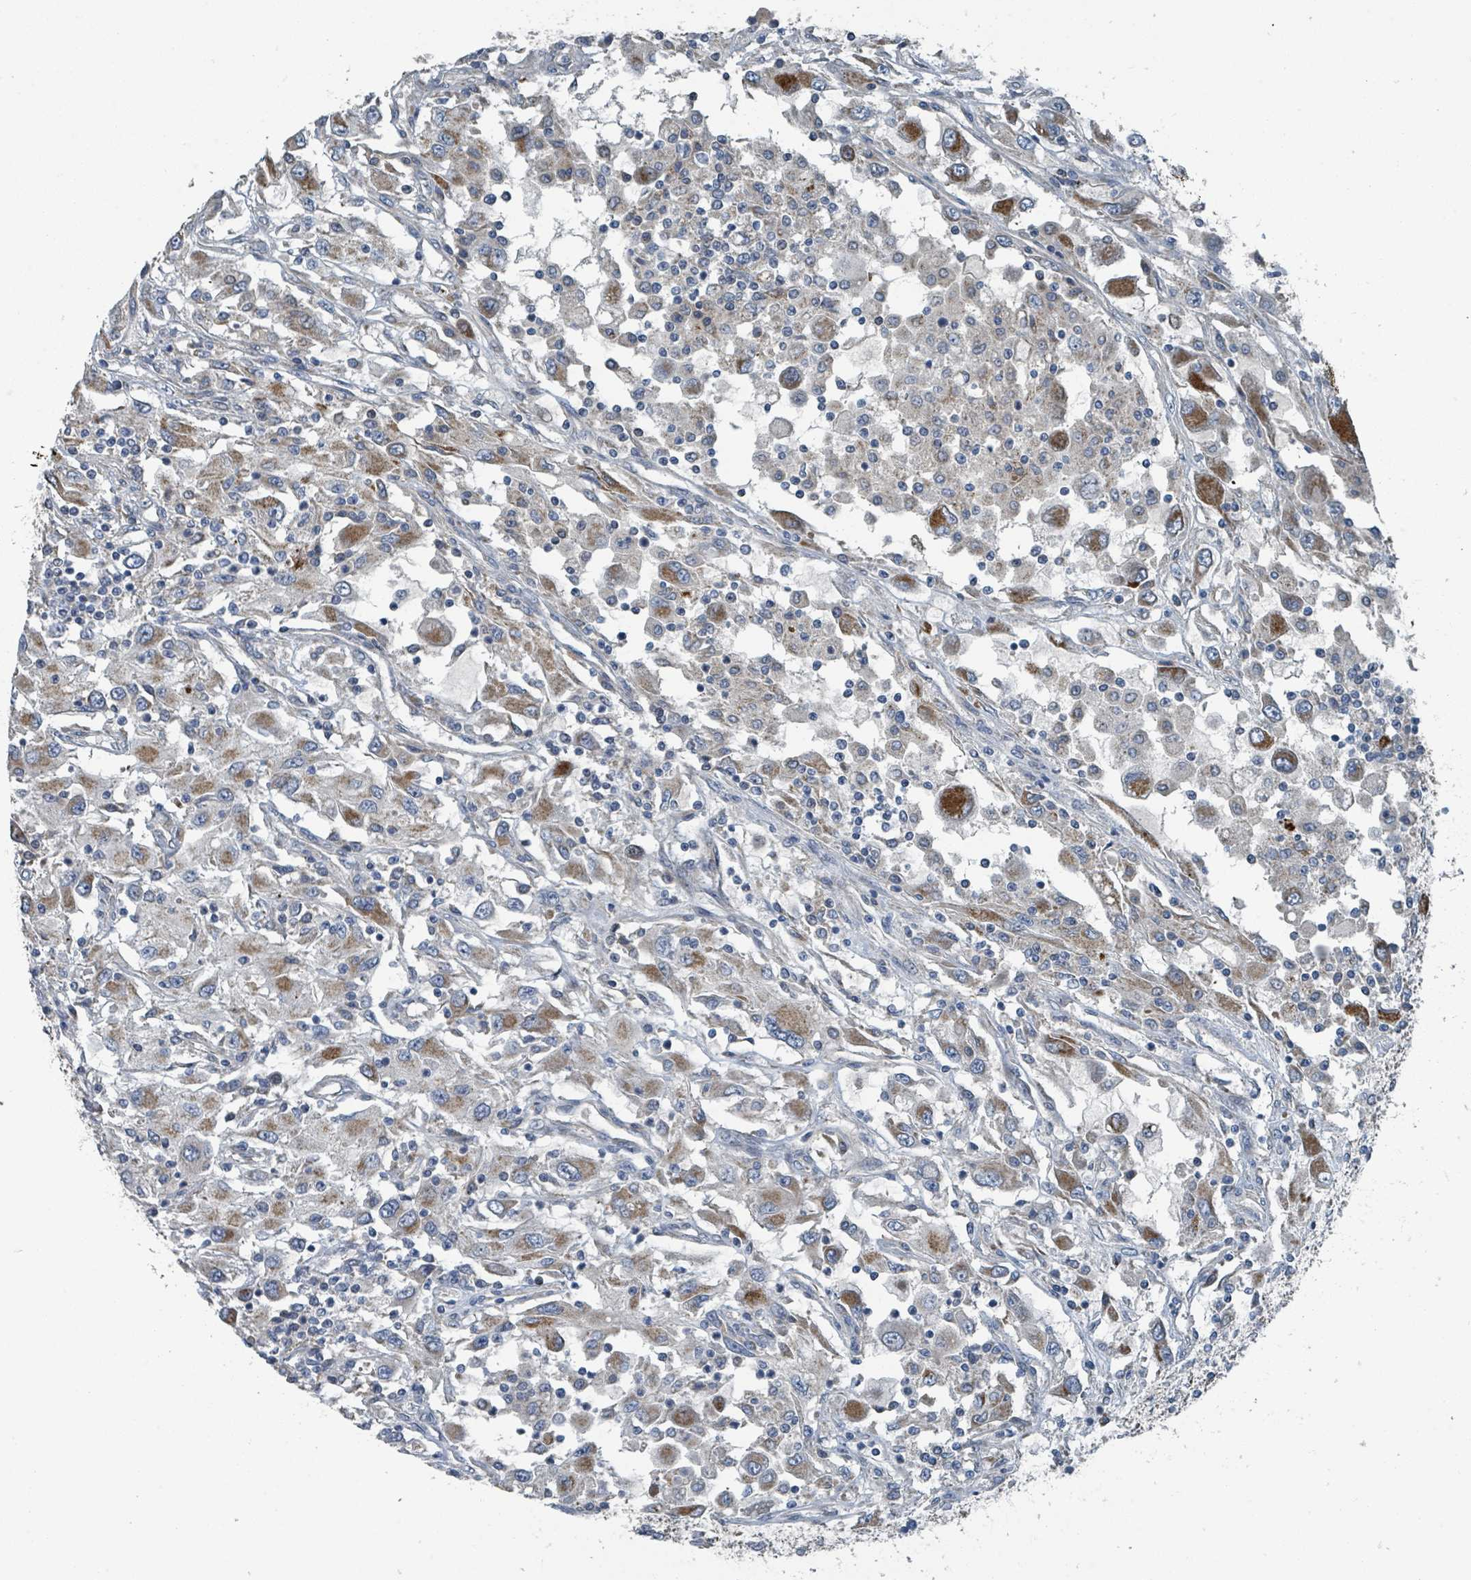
{"staining": {"intensity": "moderate", "quantity": "25%-75%", "location": "cytoplasmic/membranous"}, "tissue": "renal cancer", "cell_type": "Tumor cells", "image_type": "cancer", "snomed": [{"axis": "morphology", "description": "Adenocarcinoma, NOS"}, {"axis": "topography", "description": "Kidney"}], "caption": "Immunohistochemistry (IHC) image of human renal adenocarcinoma stained for a protein (brown), which displays medium levels of moderate cytoplasmic/membranous staining in approximately 25%-75% of tumor cells.", "gene": "DIPK2A", "patient": {"sex": "female", "age": 67}}